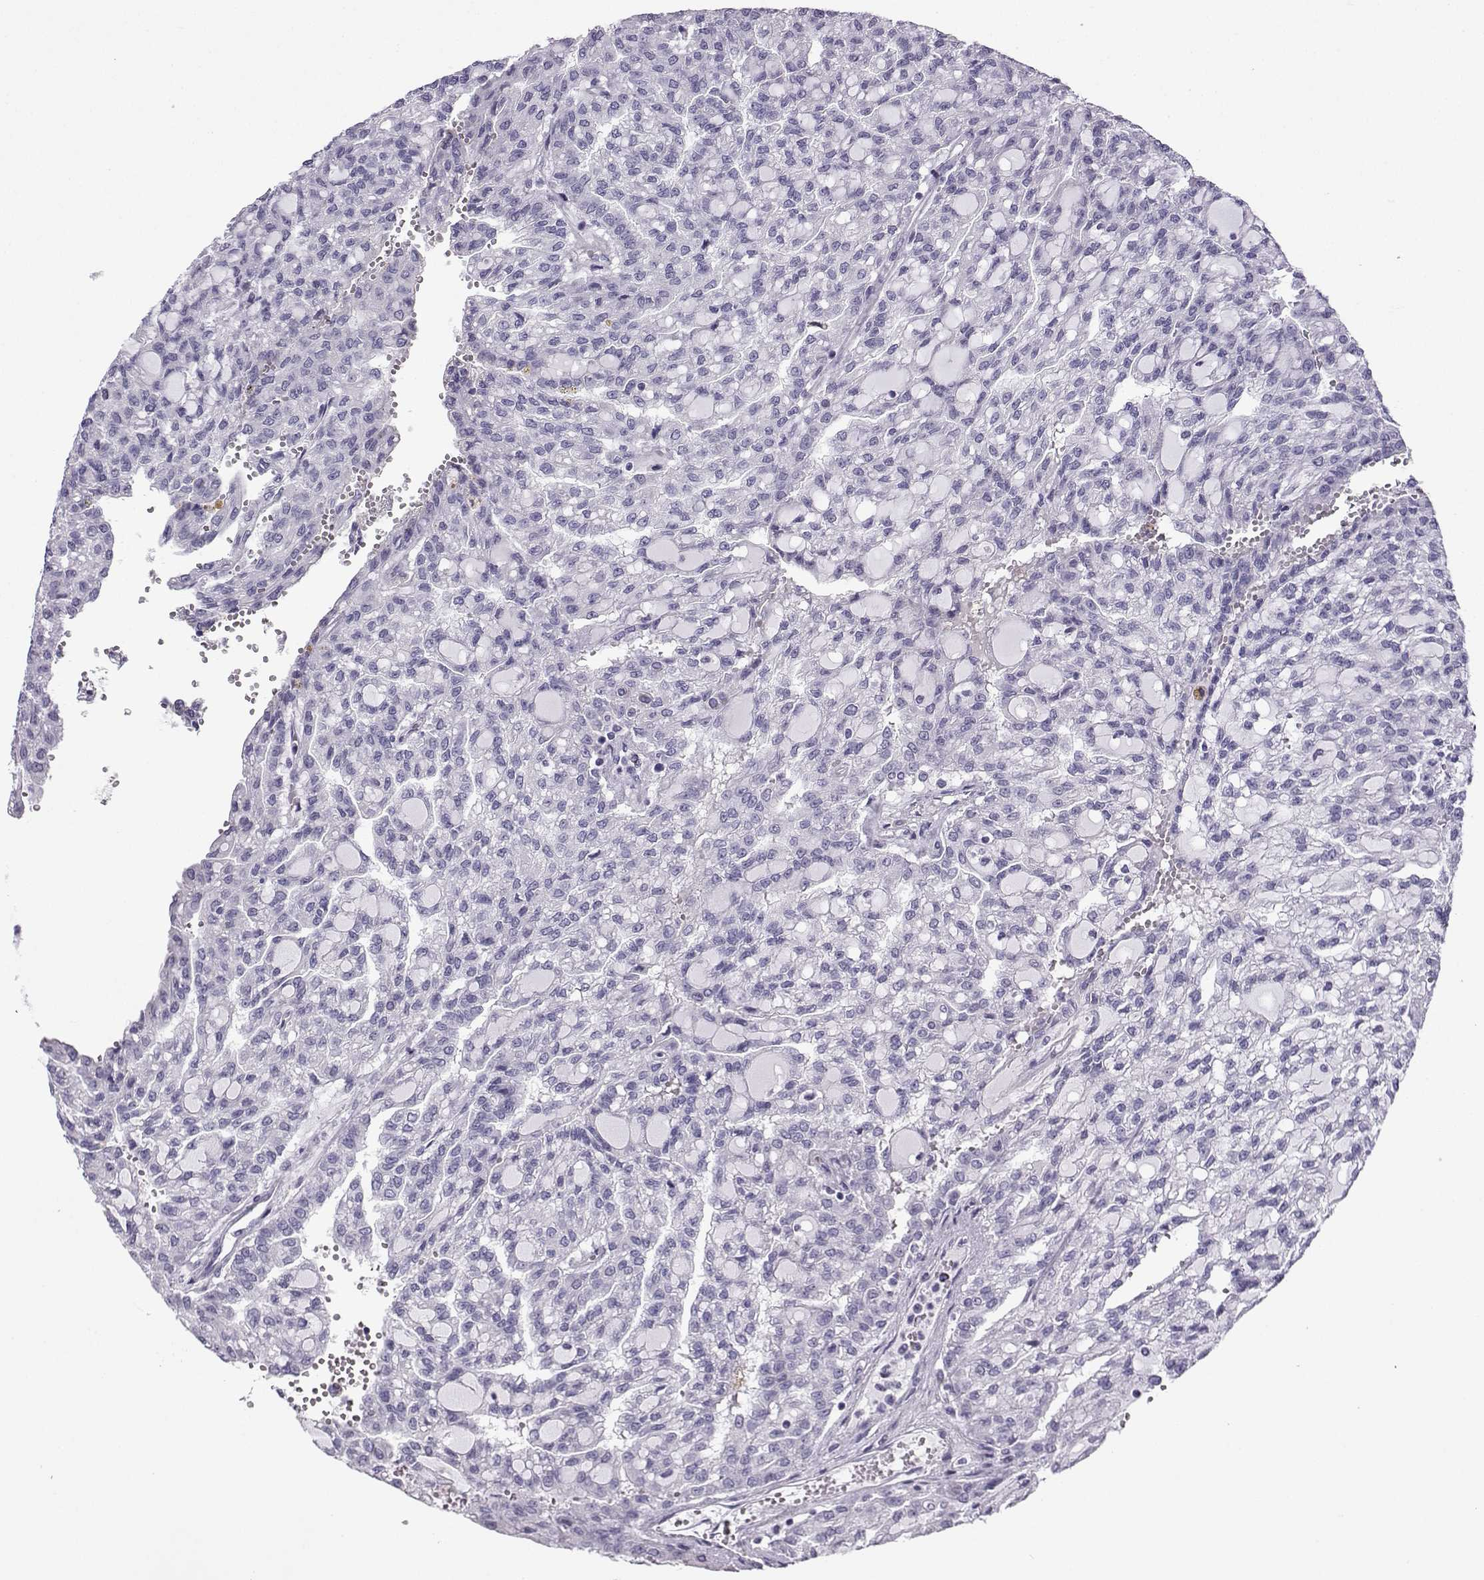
{"staining": {"intensity": "negative", "quantity": "none", "location": "none"}, "tissue": "renal cancer", "cell_type": "Tumor cells", "image_type": "cancer", "snomed": [{"axis": "morphology", "description": "Adenocarcinoma, NOS"}, {"axis": "topography", "description": "Kidney"}], "caption": "Immunohistochemical staining of adenocarcinoma (renal) reveals no significant expression in tumor cells. (DAB (3,3'-diaminobenzidine) IHC with hematoxylin counter stain).", "gene": "NEFL", "patient": {"sex": "male", "age": 63}}